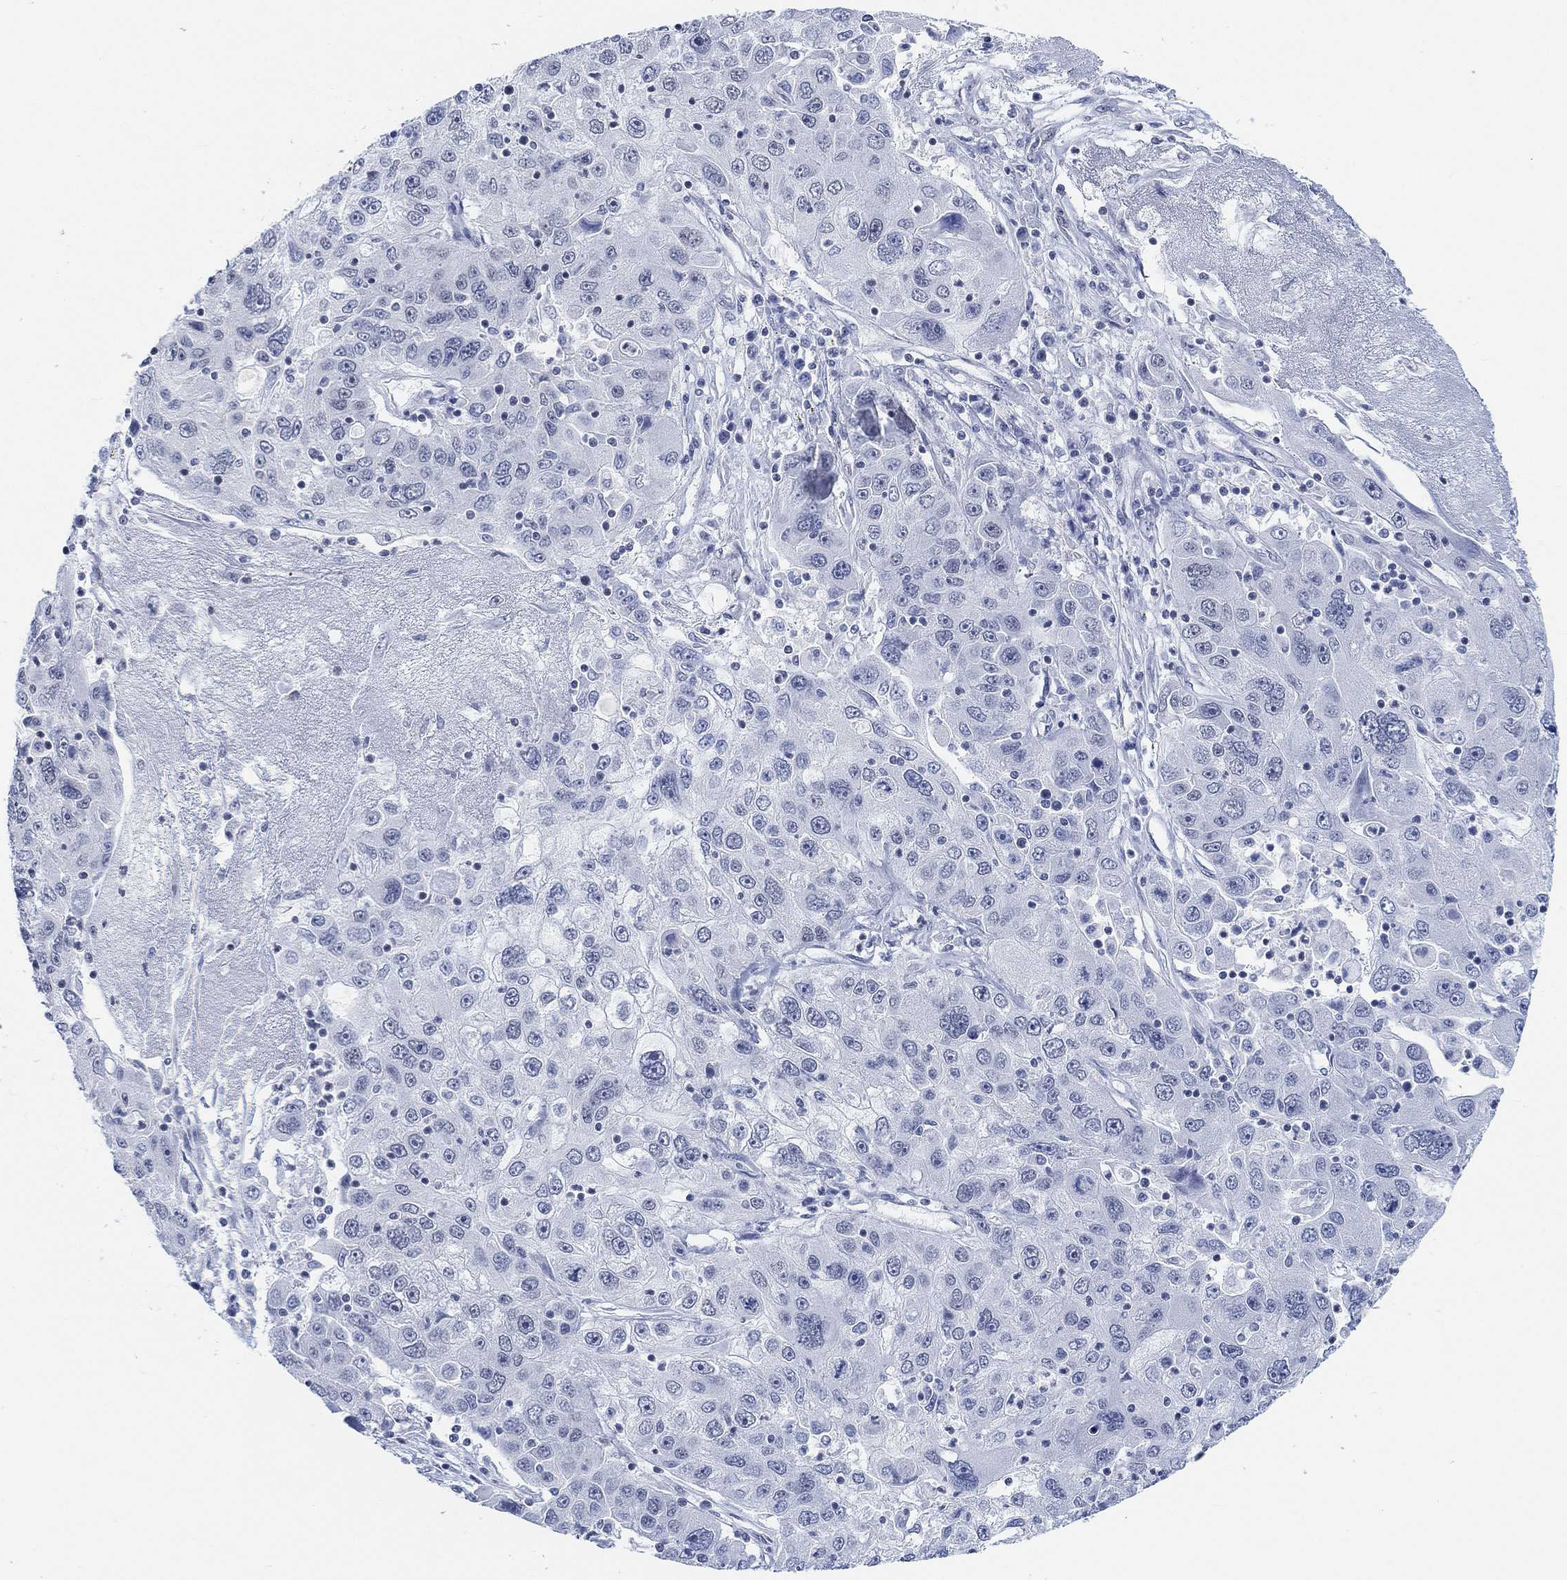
{"staining": {"intensity": "negative", "quantity": "none", "location": "none"}, "tissue": "stomach cancer", "cell_type": "Tumor cells", "image_type": "cancer", "snomed": [{"axis": "morphology", "description": "Adenocarcinoma, NOS"}, {"axis": "topography", "description": "Stomach"}], "caption": "Tumor cells are negative for protein expression in human stomach adenocarcinoma.", "gene": "PURG", "patient": {"sex": "male", "age": 56}}